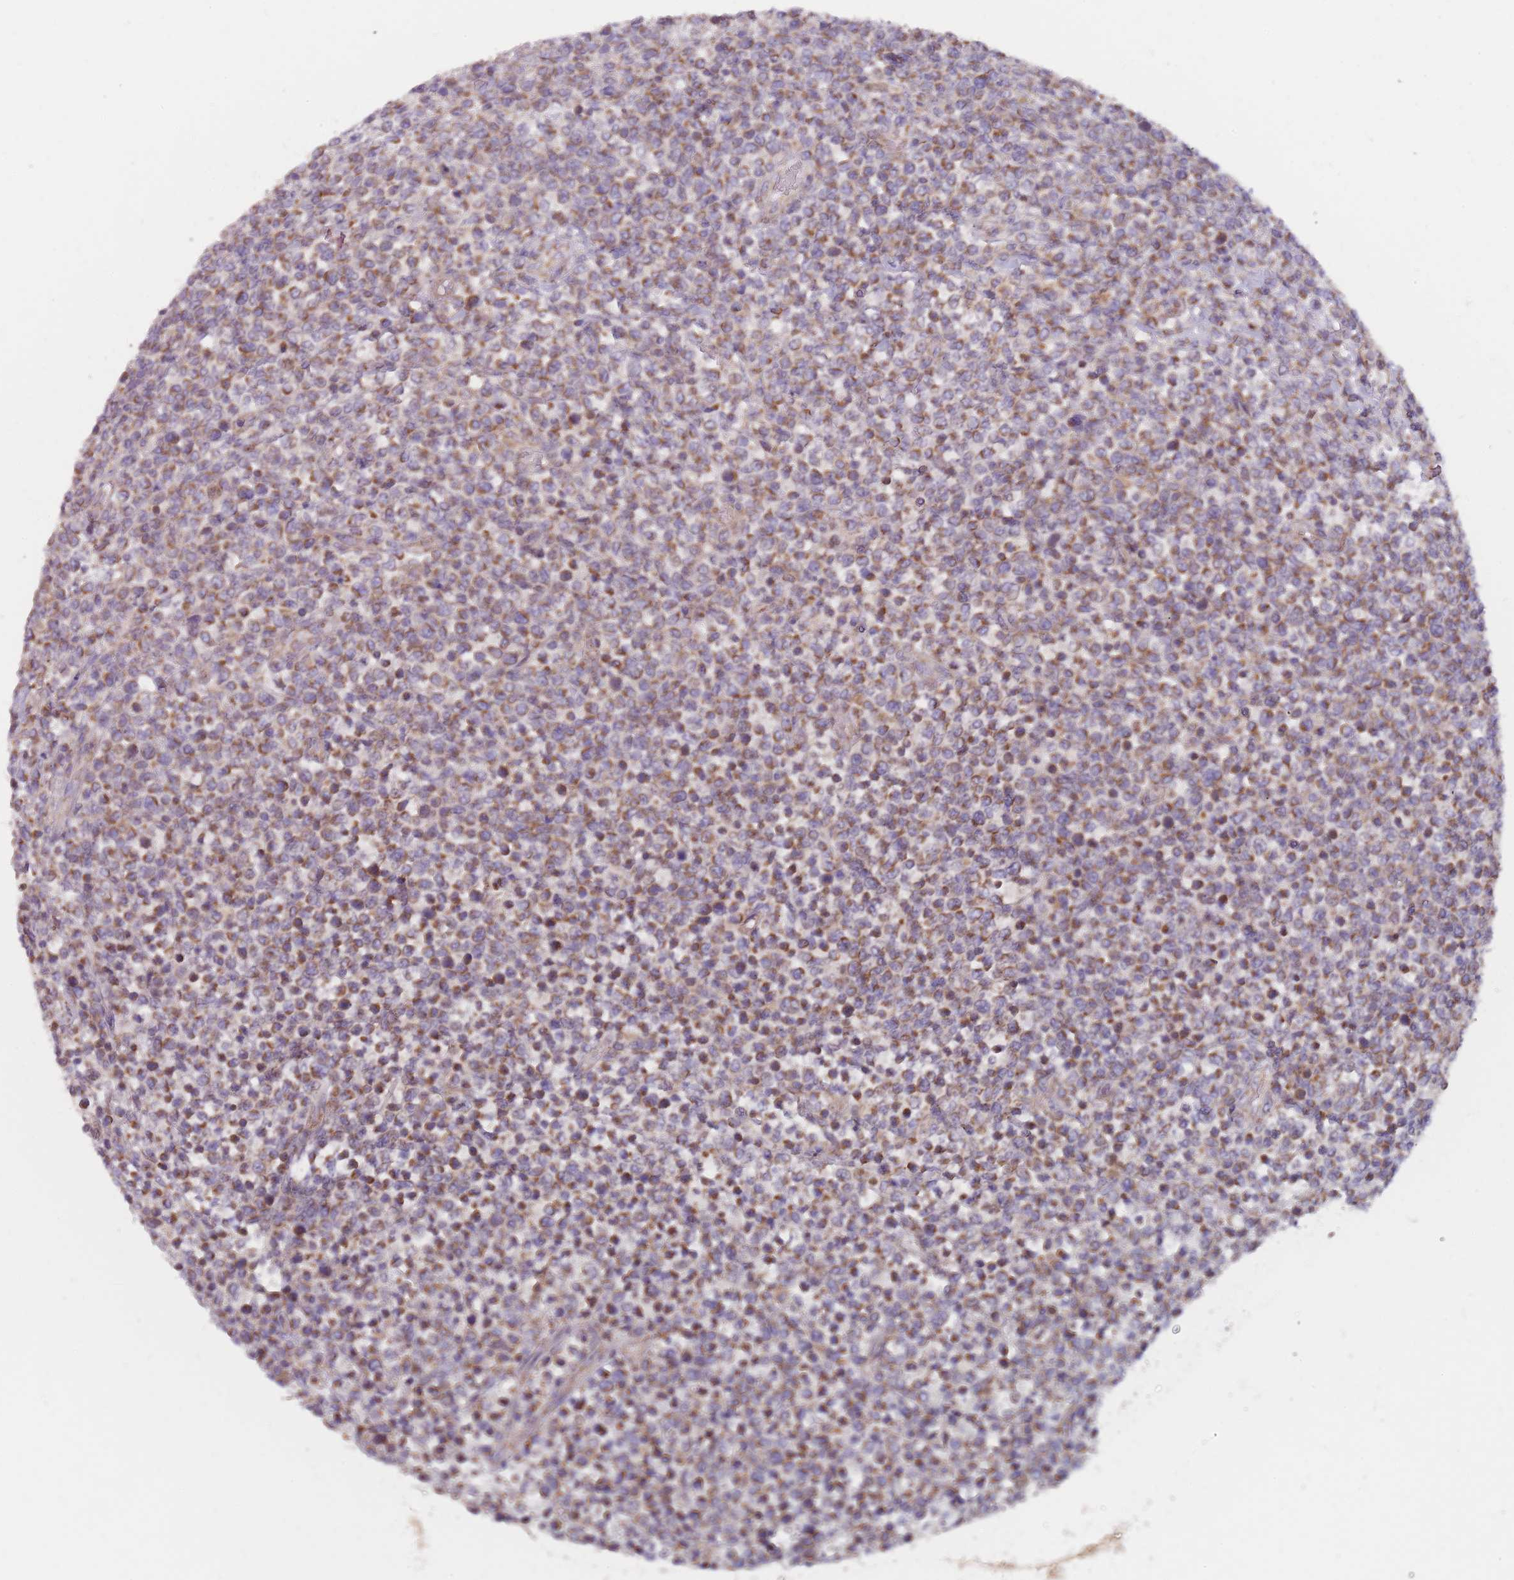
{"staining": {"intensity": "moderate", "quantity": "25%-75%", "location": "cytoplasmic/membranous"}, "tissue": "lymphoma", "cell_type": "Tumor cells", "image_type": "cancer", "snomed": [{"axis": "morphology", "description": "Malignant lymphoma, non-Hodgkin's type, High grade"}, {"axis": "topography", "description": "Soft tissue"}], "caption": "A micrograph showing moderate cytoplasmic/membranous expression in about 25%-75% of tumor cells in high-grade malignant lymphoma, non-Hodgkin's type, as visualized by brown immunohistochemical staining.", "gene": "NDUFA9", "patient": {"sex": "female", "age": 56}}